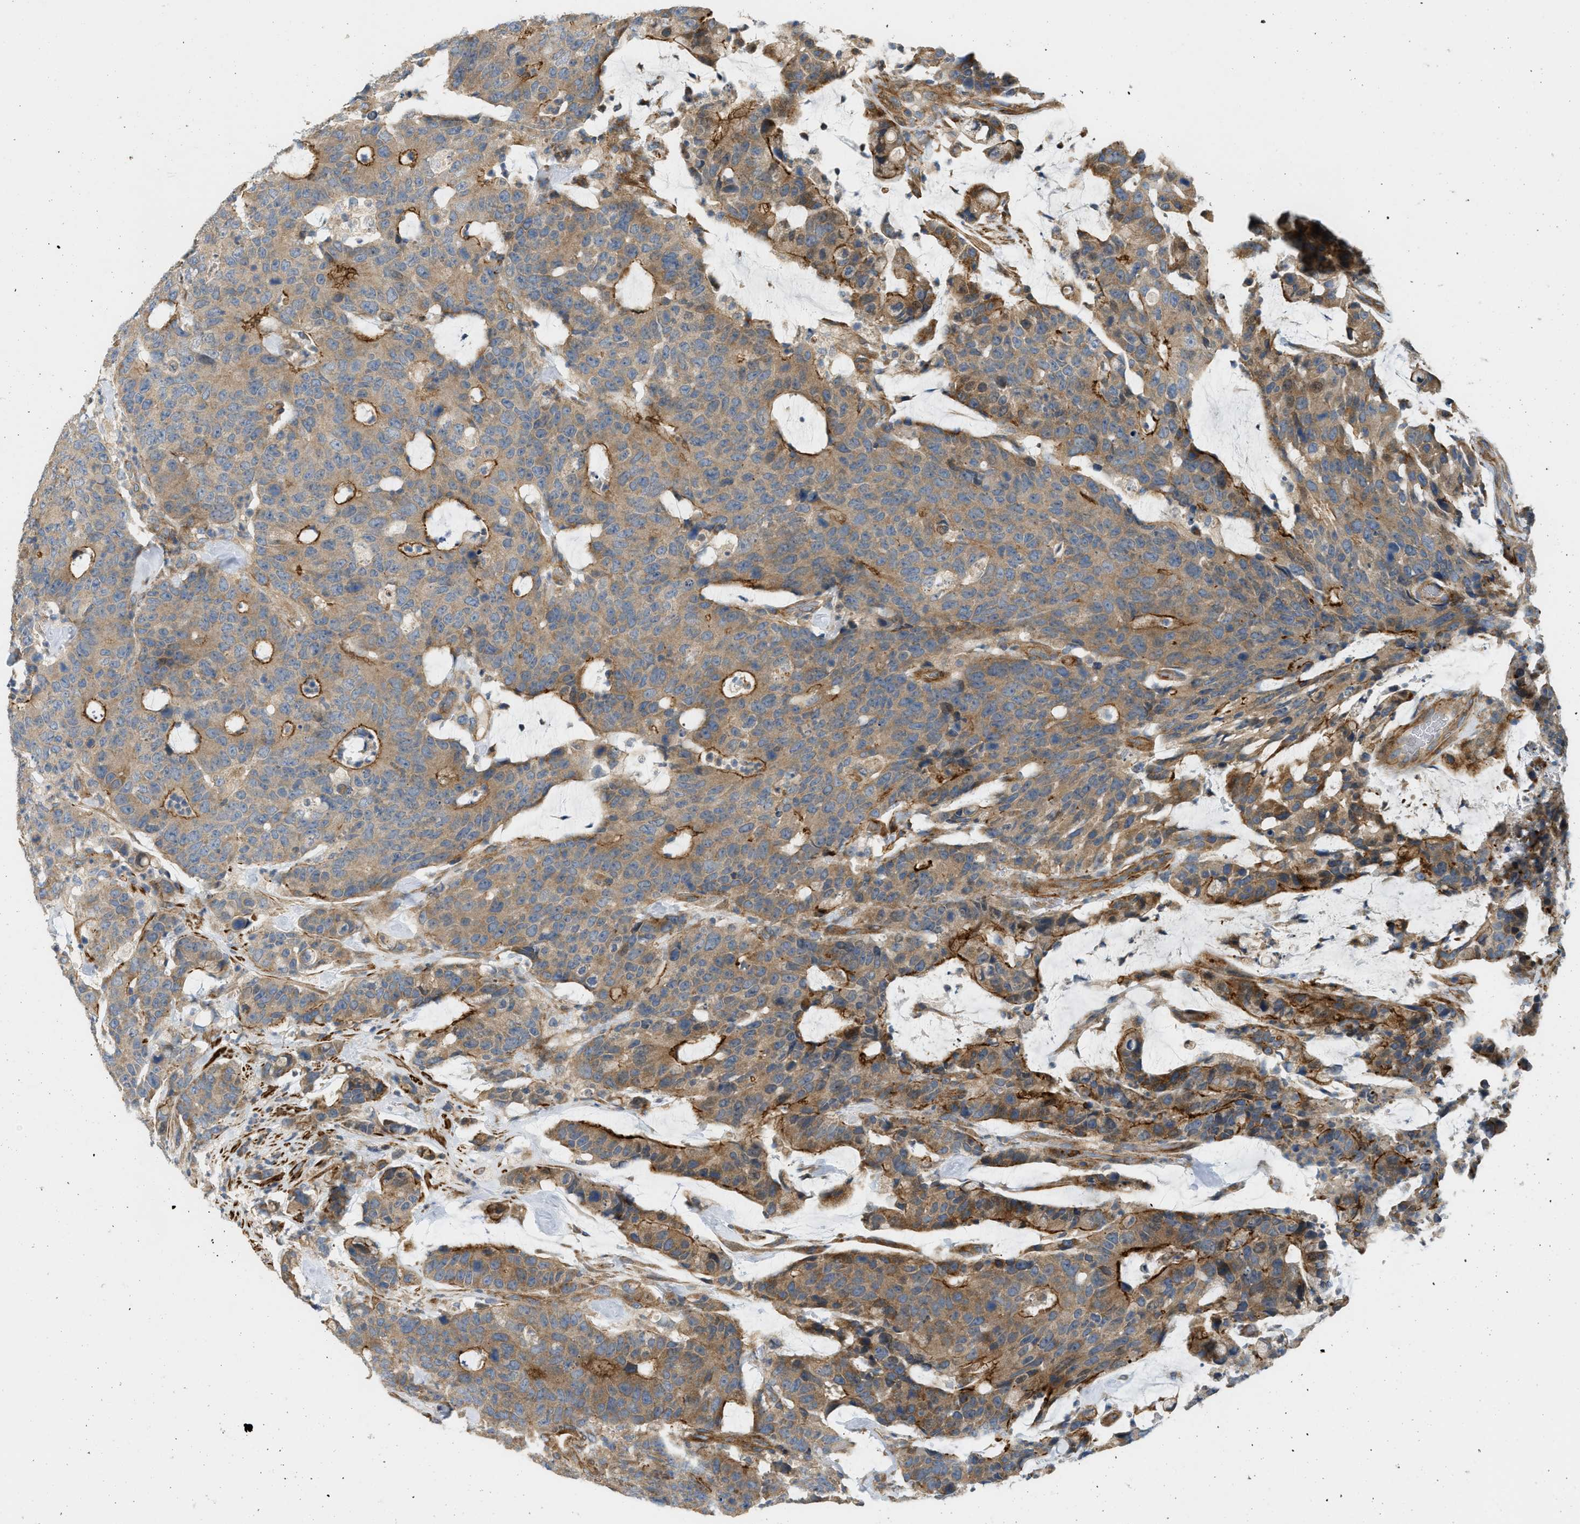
{"staining": {"intensity": "moderate", "quantity": ">75%", "location": "cytoplasmic/membranous"}, "tissue": "colorectal cancer", "cell_type": "Tumor cells", "image_type": "cancer", "snomed": [{"axis": "morphology", "description": "Adenocarcinoma, NOS"}, {"axis": "topography", "description": "Colon"}], "caption": "DAB immunohistochemical staining of colorectal cancer demonstrates moderate cytoplasmic/membranous protein positivity in approximately >75% of tumor cells.", "gene": "BTN3A2", "patient": {"sex": "female", "age": 86}}